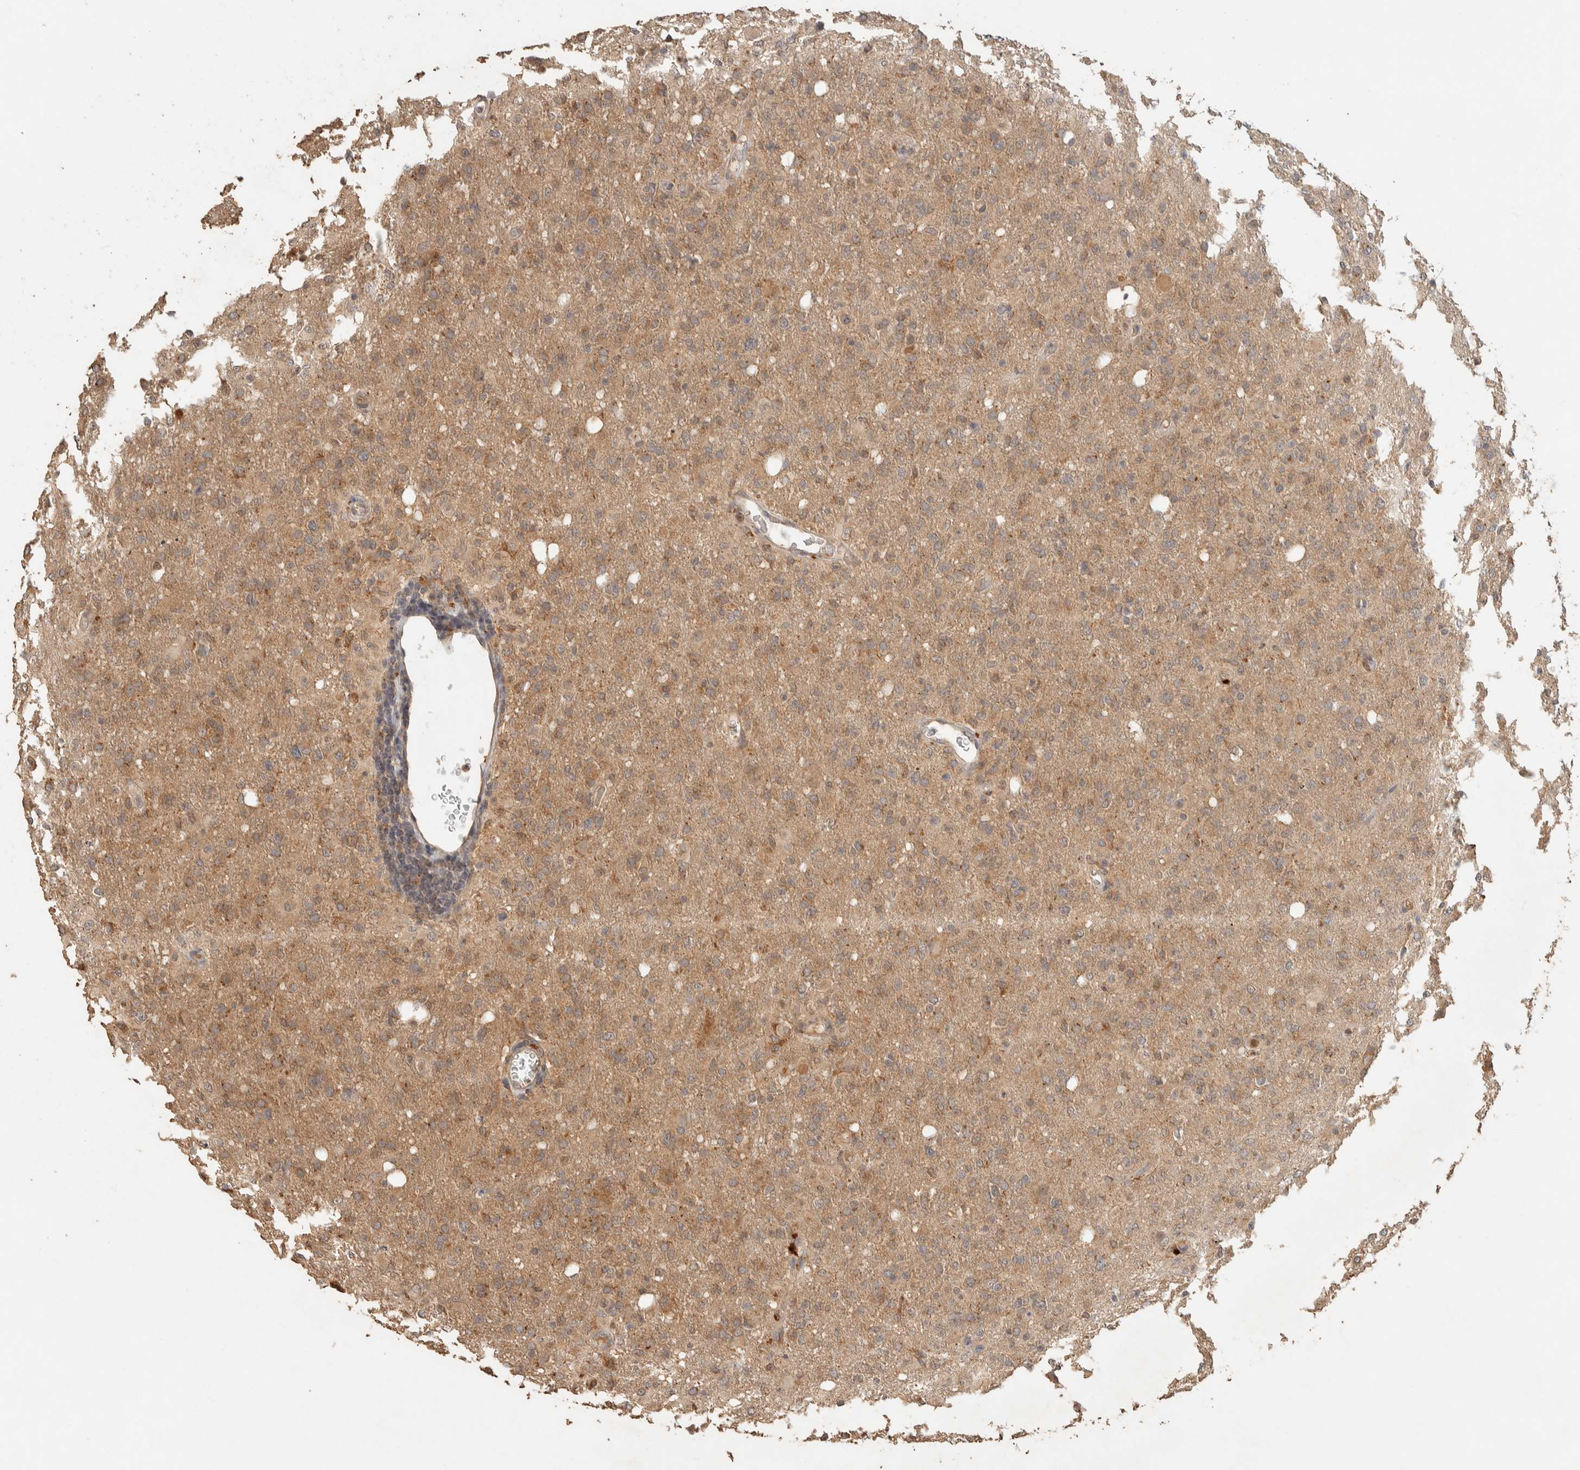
{"staining": {"intensity": "weak", "quantity": ">75%", "location": "cytoplasmic/membranous"}, "tissue": "glioma", "cell_type": "Tumor cells", "image_type": "cancer", "snomed": [{"axis": "morphology", "description": "Glioma, malignant, High grade"}, {"axis": "topography", "description": "Brain"}], "caption": "Tumor cells display low levels of weak cytoplasmic/membranous positivity in about >75% of cells in glioma.", "gene": "ITPA", "patient": {"sex": "female", "age": 57}}